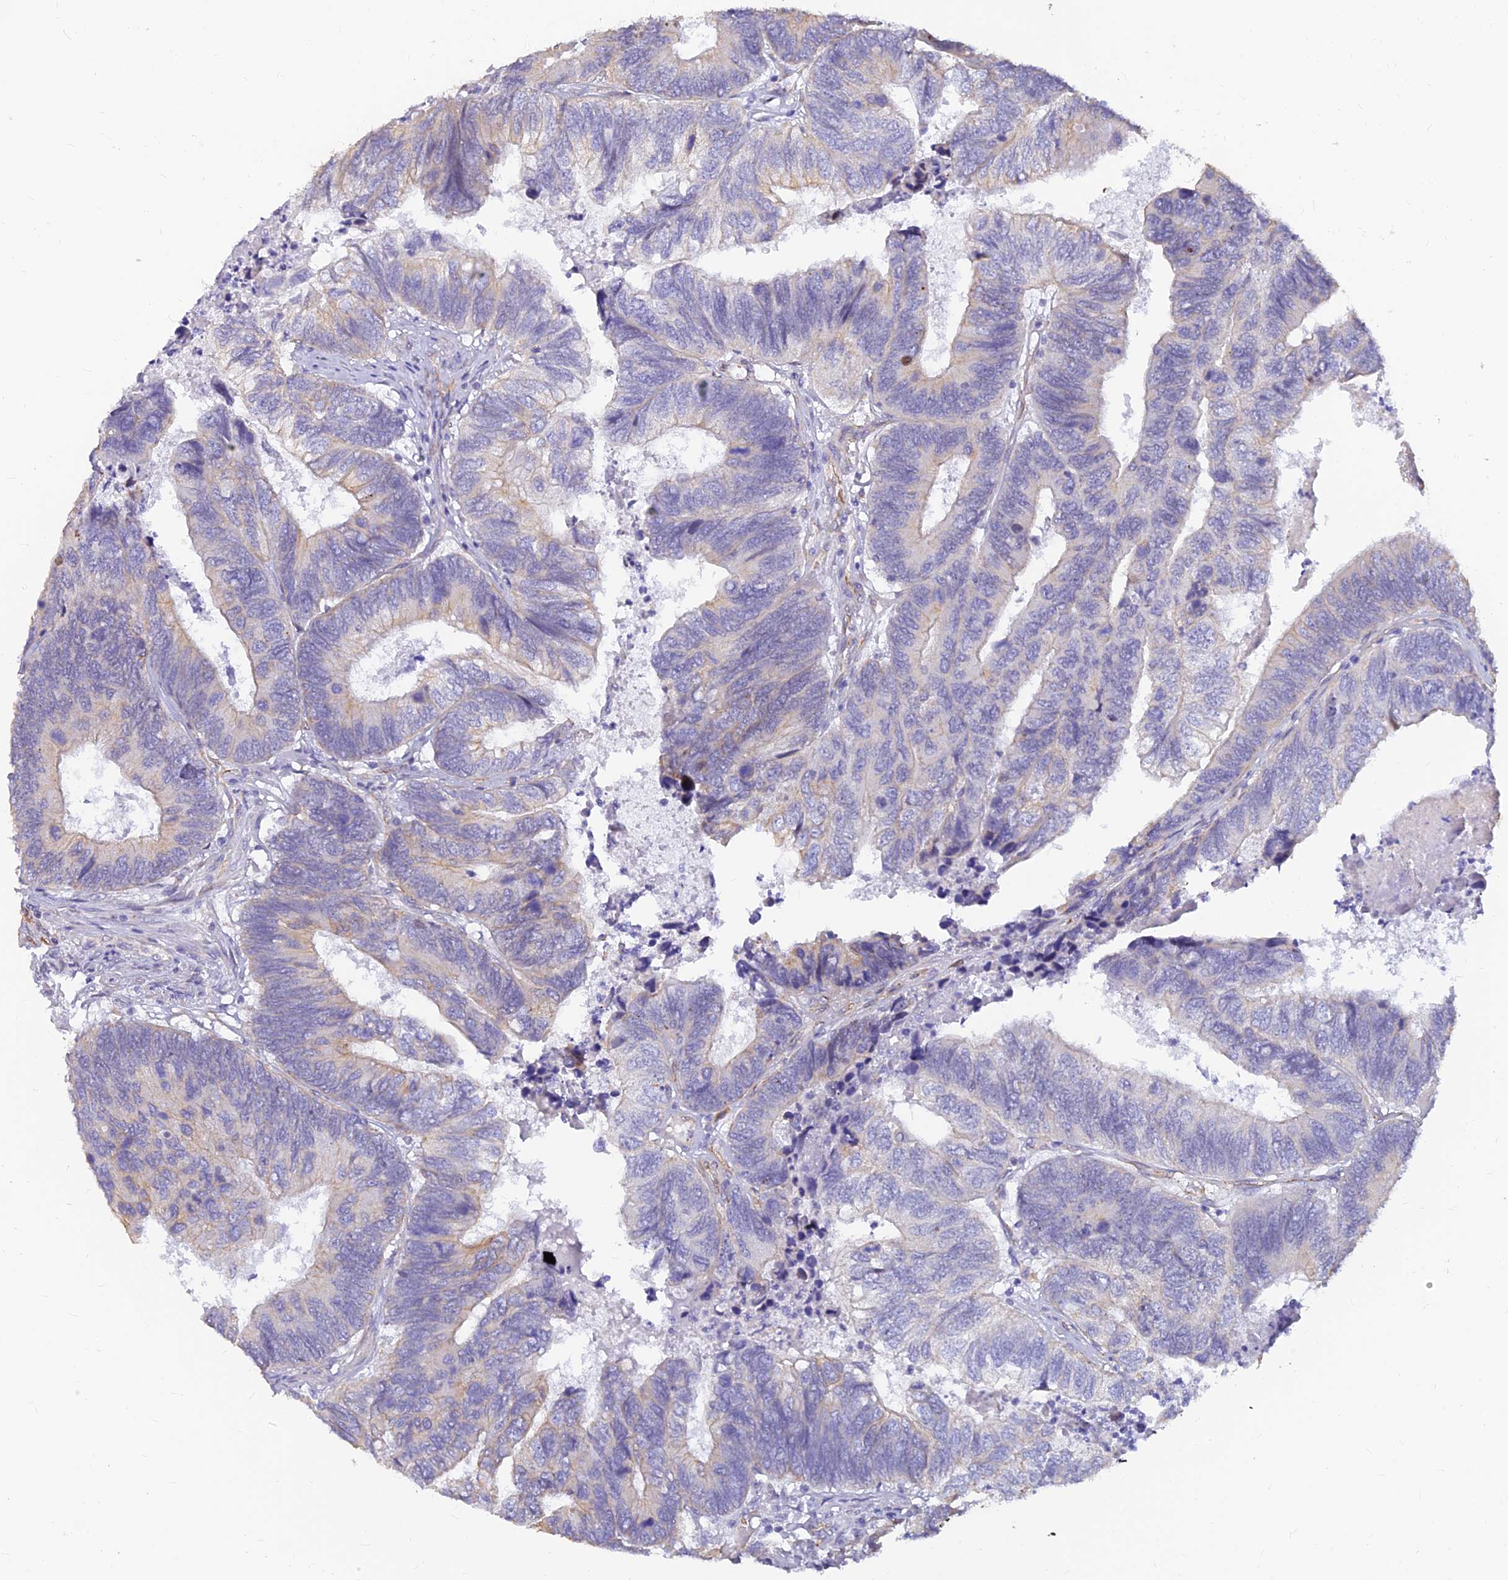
{"staining": {"intensity": "moderate", "quantity": "<25%", "location": "cytoplasmic/membranous"}, "tissue": "colorectal cancer", "cell_type": "Tumor cells", "image_type": "cancer", "snomed": [{"axis": "morphology", "description": "Adenocarcinoma, NOS"}, {"axis": "topography", "description": "Colon"}], "caption": "Adenocarcinoma (colorectal) was stained to show a protein in brown. There is low levels of moderate cytoplasmic/membranous staining in approximately <25% of tumor cells. (DAB IHC, brown staining for protein, blue staining for nuclei).", "gene": "ALDH1L2", "patient": {"sex": "female", "age": 67}}